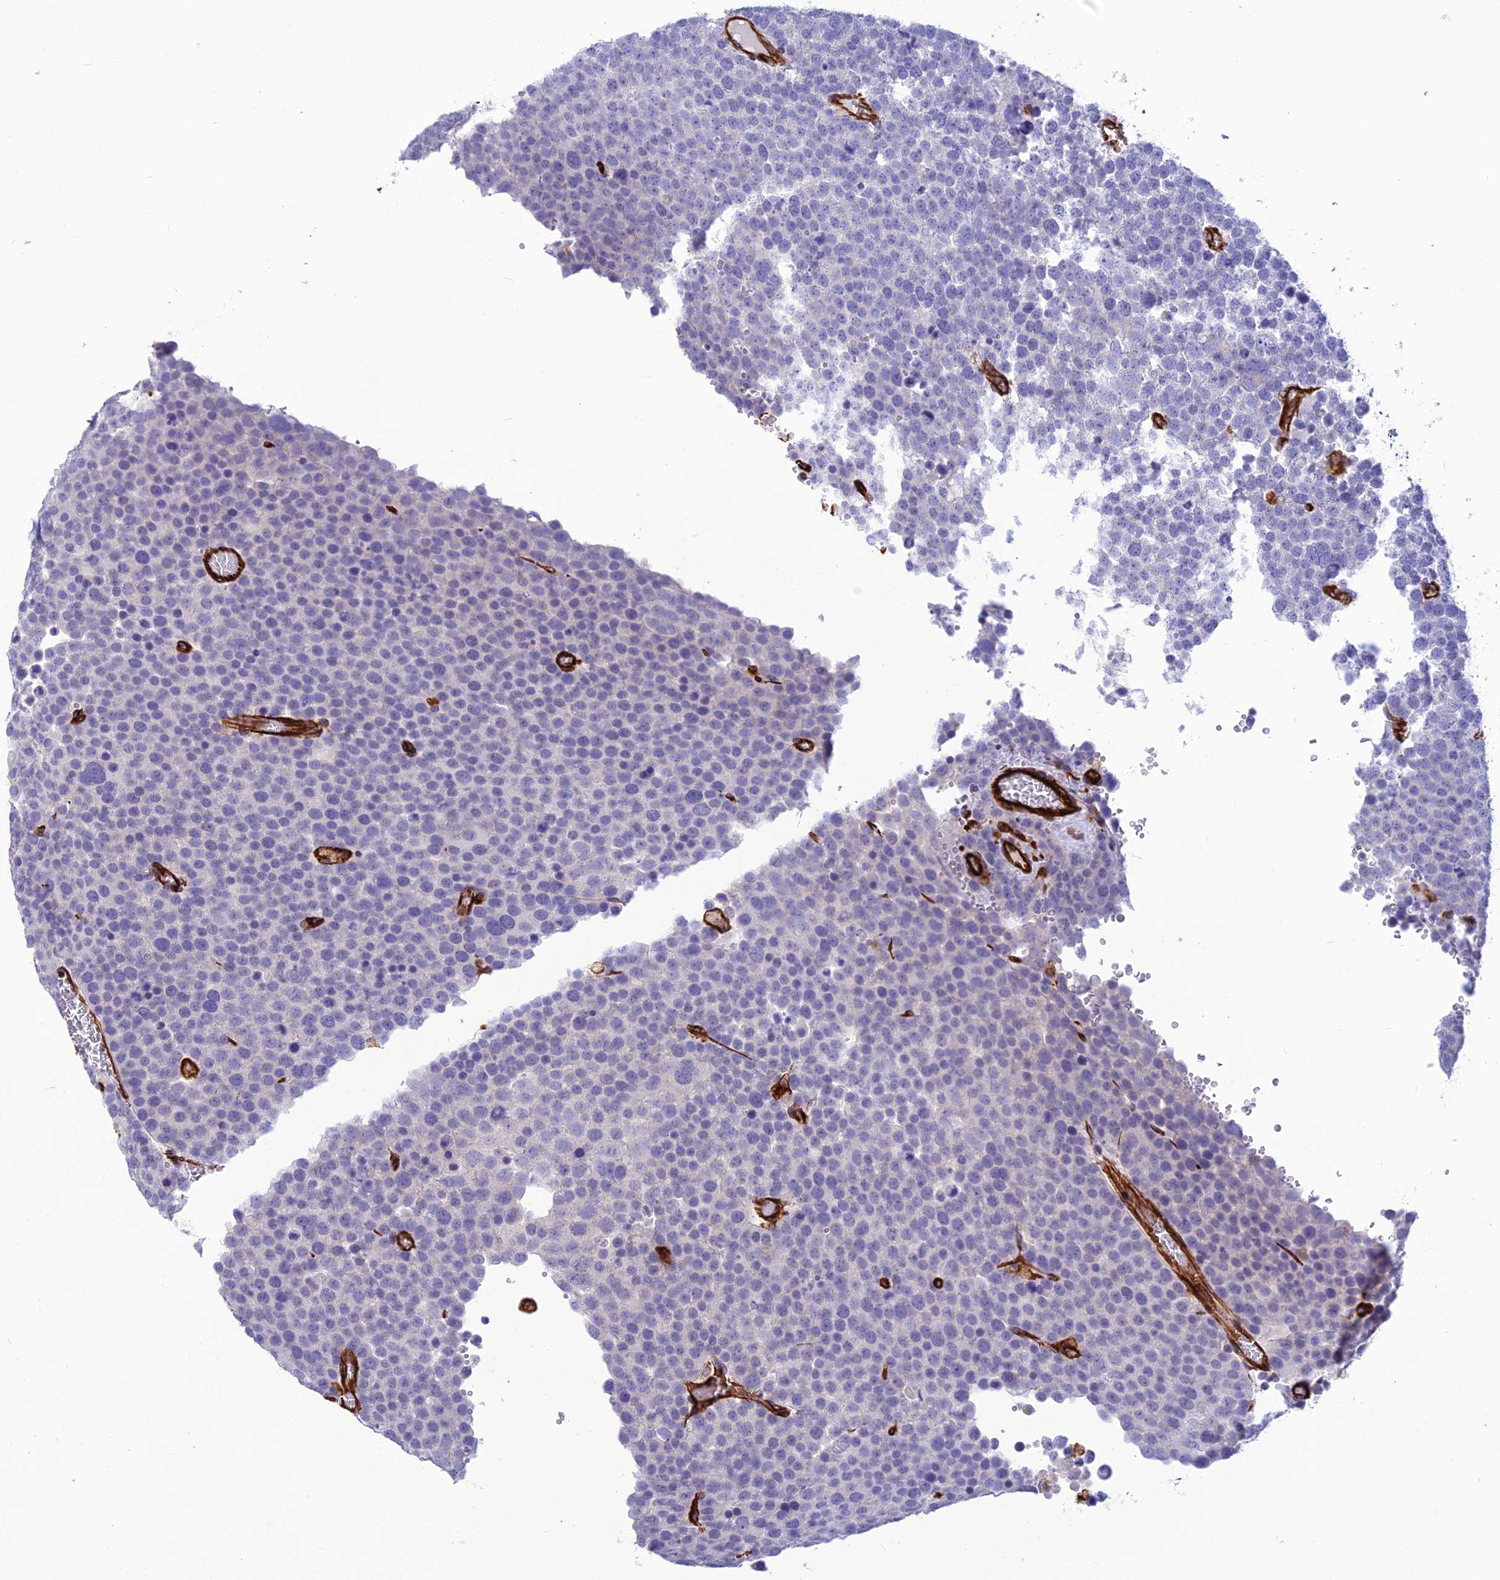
{"staining": {"intensity": "negative", "quantity": "none", "location": "none"}, "tissue": "testis cancer", "cell_type": "Tumor cells", "image_type": "cancer", "snomed": [{"axis": "morphology", "description": "Seminoma, NOS"}, {"axis": "topography", "description": "Testis"}], "caption": "DAB immunohistochemical staining of human seminoma (testis) displays no significant positivity in tumor cells.", "gene": "FBXL20", "patient": {"sex": "male", "age": 71}}